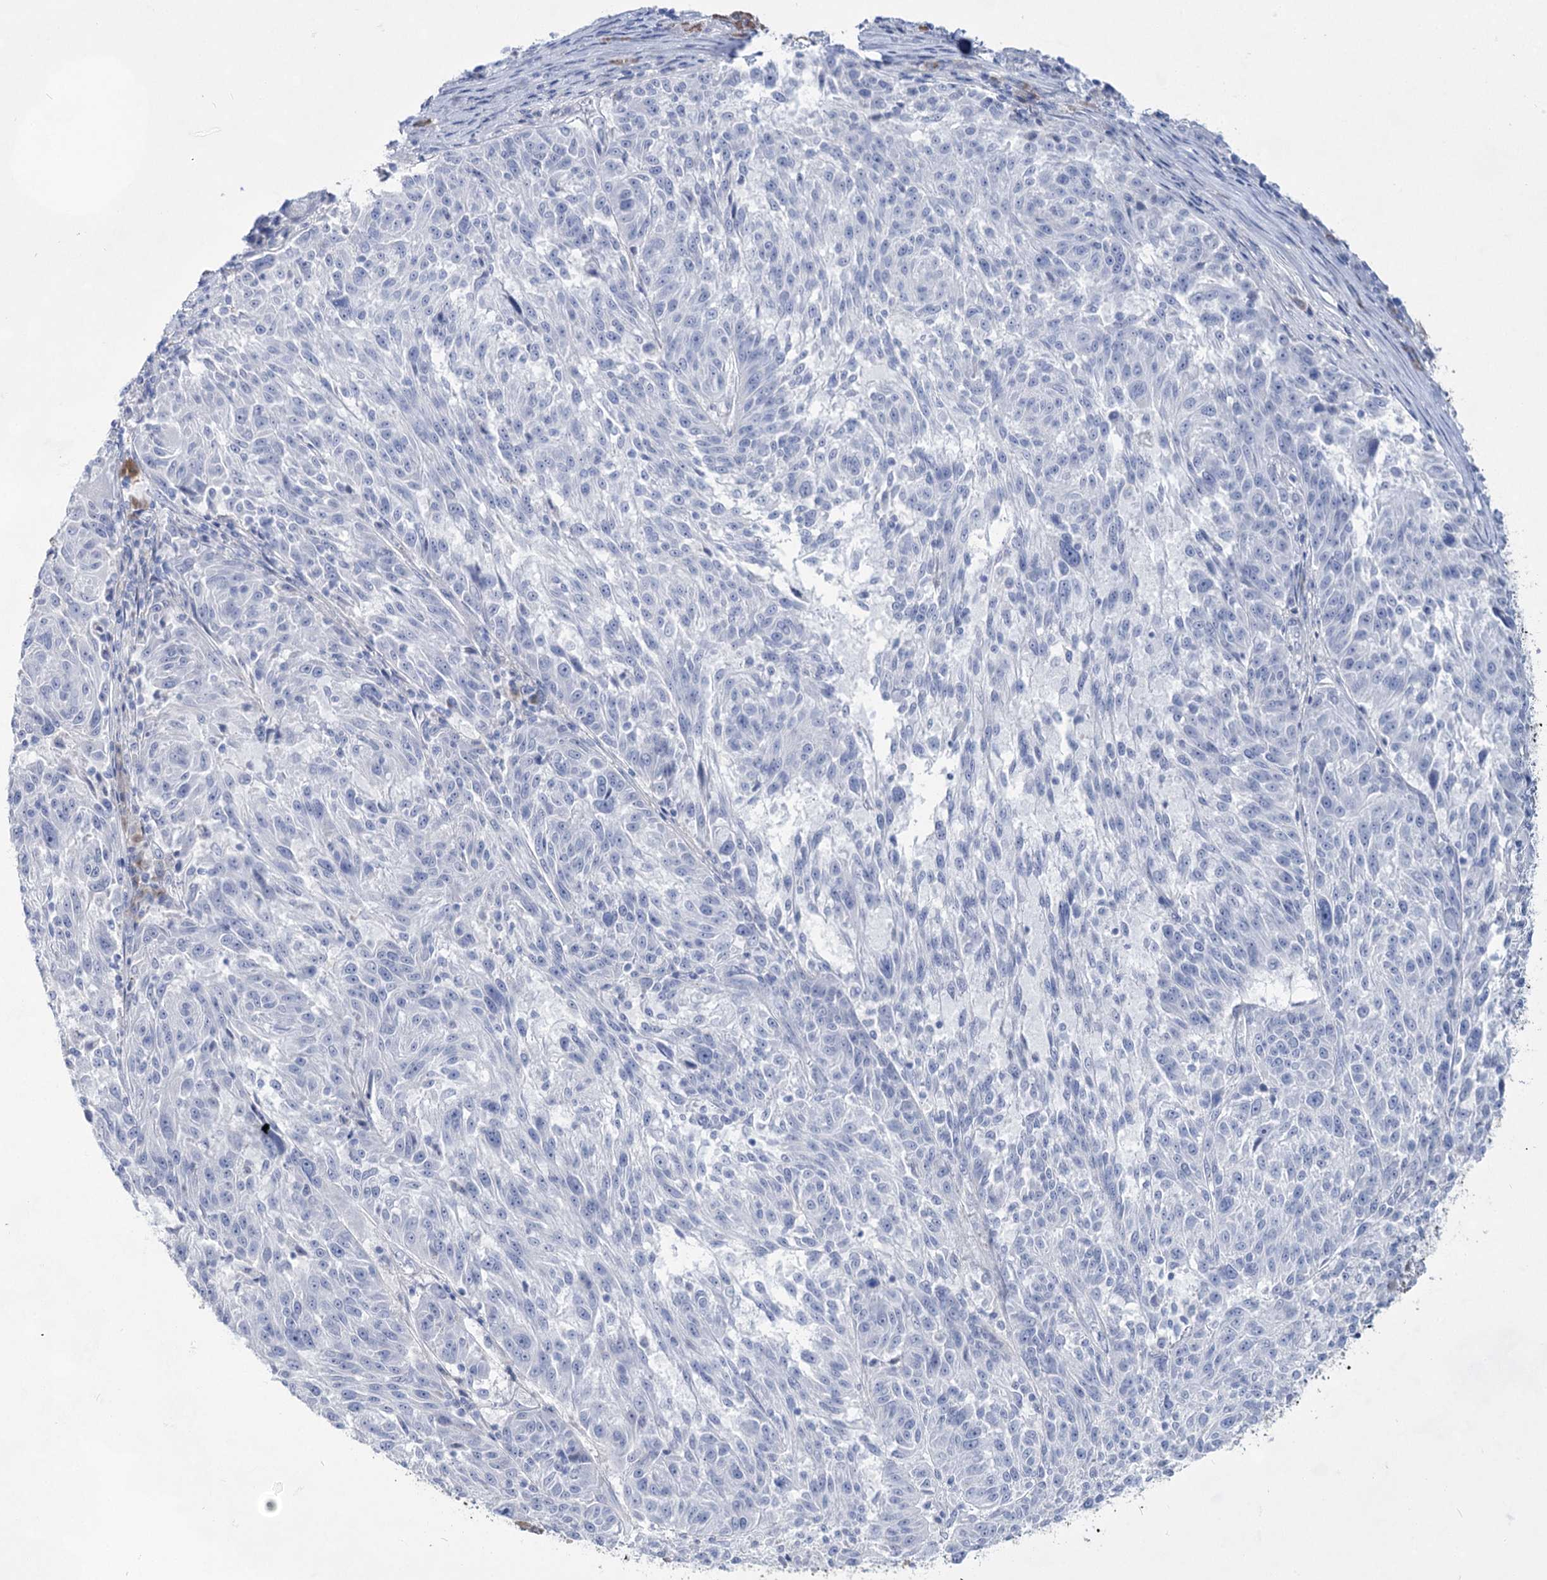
{"staining": {"intensity": "negative", "quantity": "none", "location": "none"}, "tissue": "melanoma", "cell_type": "Tumor cells", "image_type": "cancer", "snomed": [{"axis": "morphology", "description": "Malignant melanoma, NOS"}, {"axis": "topography", "description": "Skin"}], "caption": "Tumor cells are negative for brown protein staining in melanoma.", "gene": "ACRV1", "patient": {"sex": "male", "age": 53}}